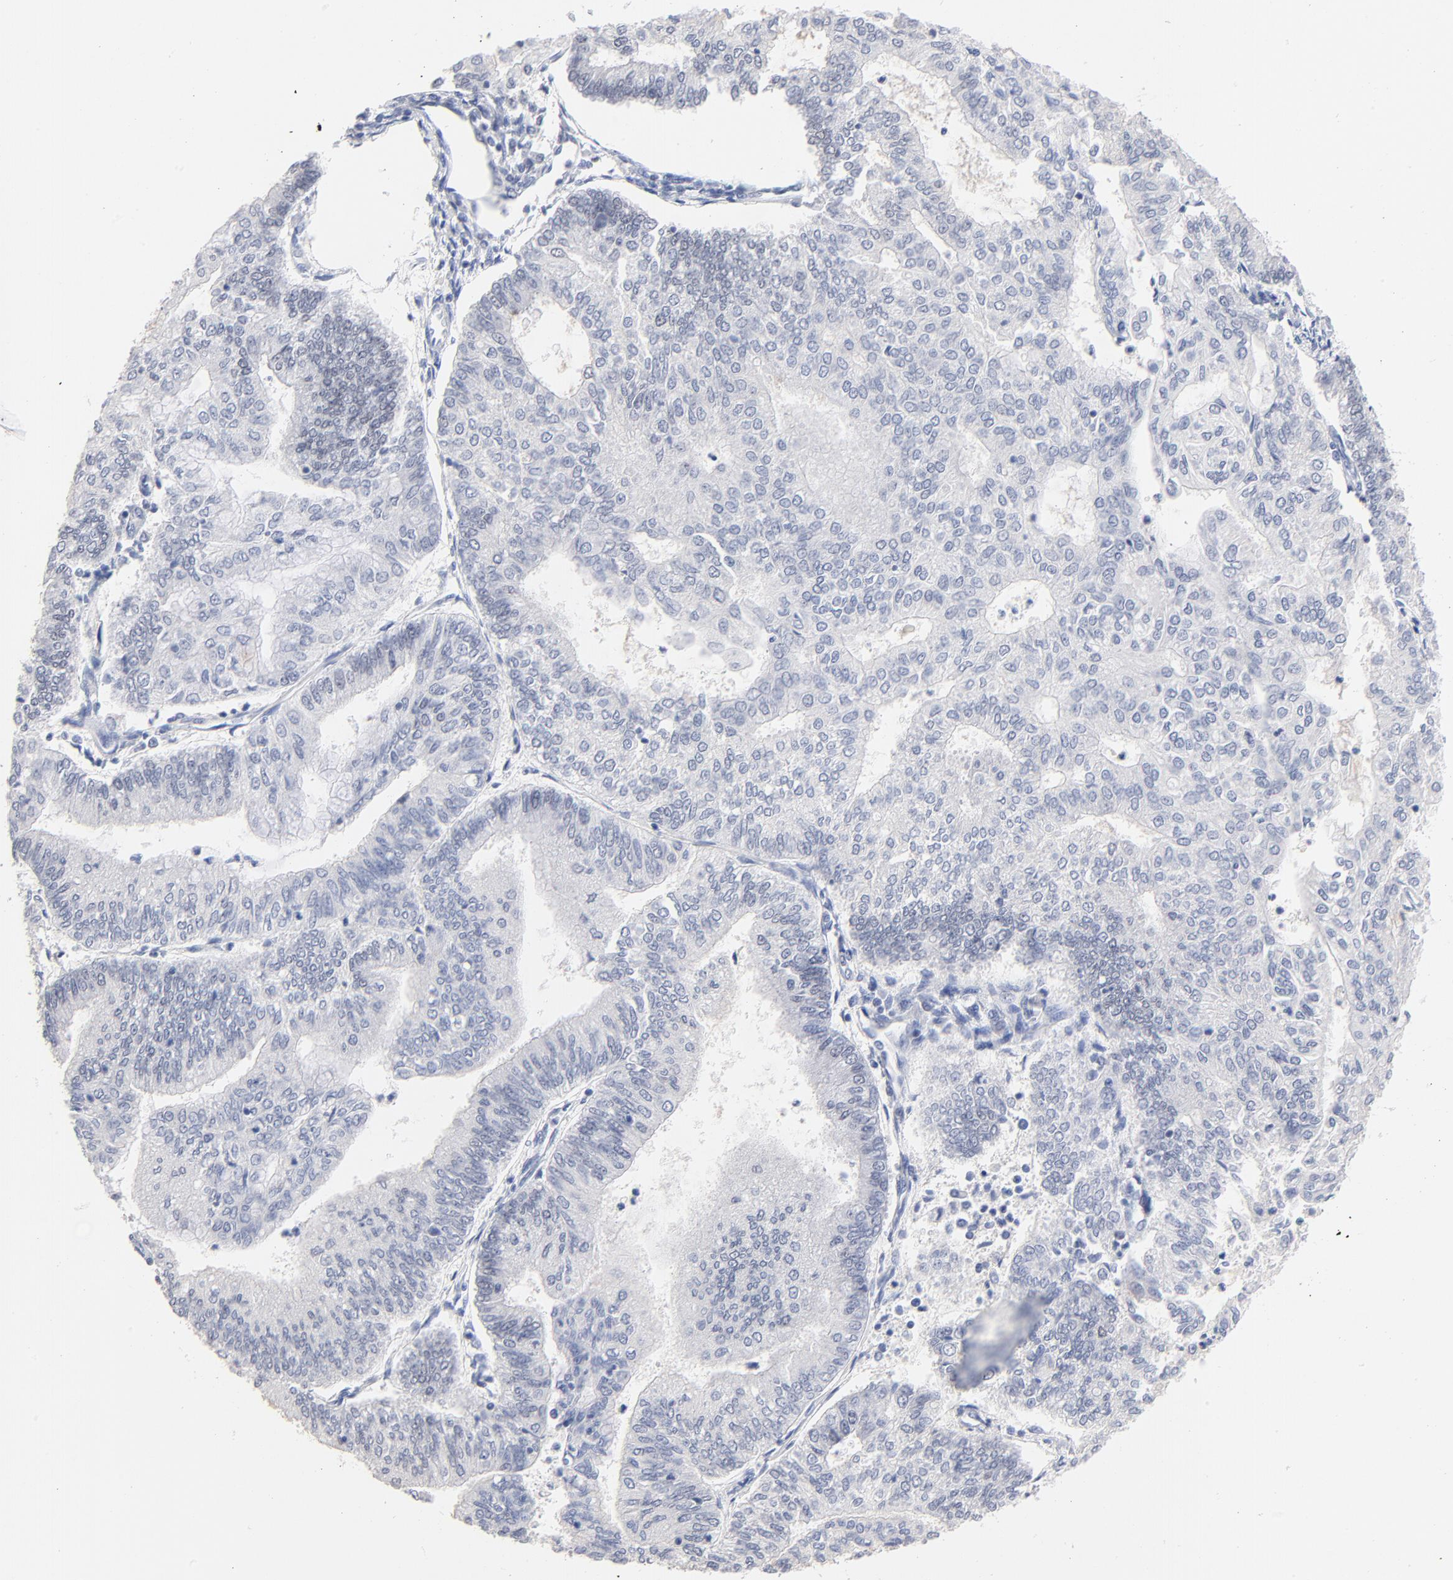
{"staining": {"intensity": "negative", "quantity": "none", "location": "none"}, "tissue": "endometrial cancer", "cell_type": "Tumor cells", "image_type": "cancer", "snomed": [{"axis": "morphology", "description": "Adenocarcinoma, NOS"}, {"axis": "topography", "description": "Endometrium"}], "caption": "This is an immunohistochemistry (IHC) image of human endometrial cancer (adenocarcinoma). There is no staining in tumor cells.", "gene": "ORC2", "patient": {"sex": "female", "age": 59}}